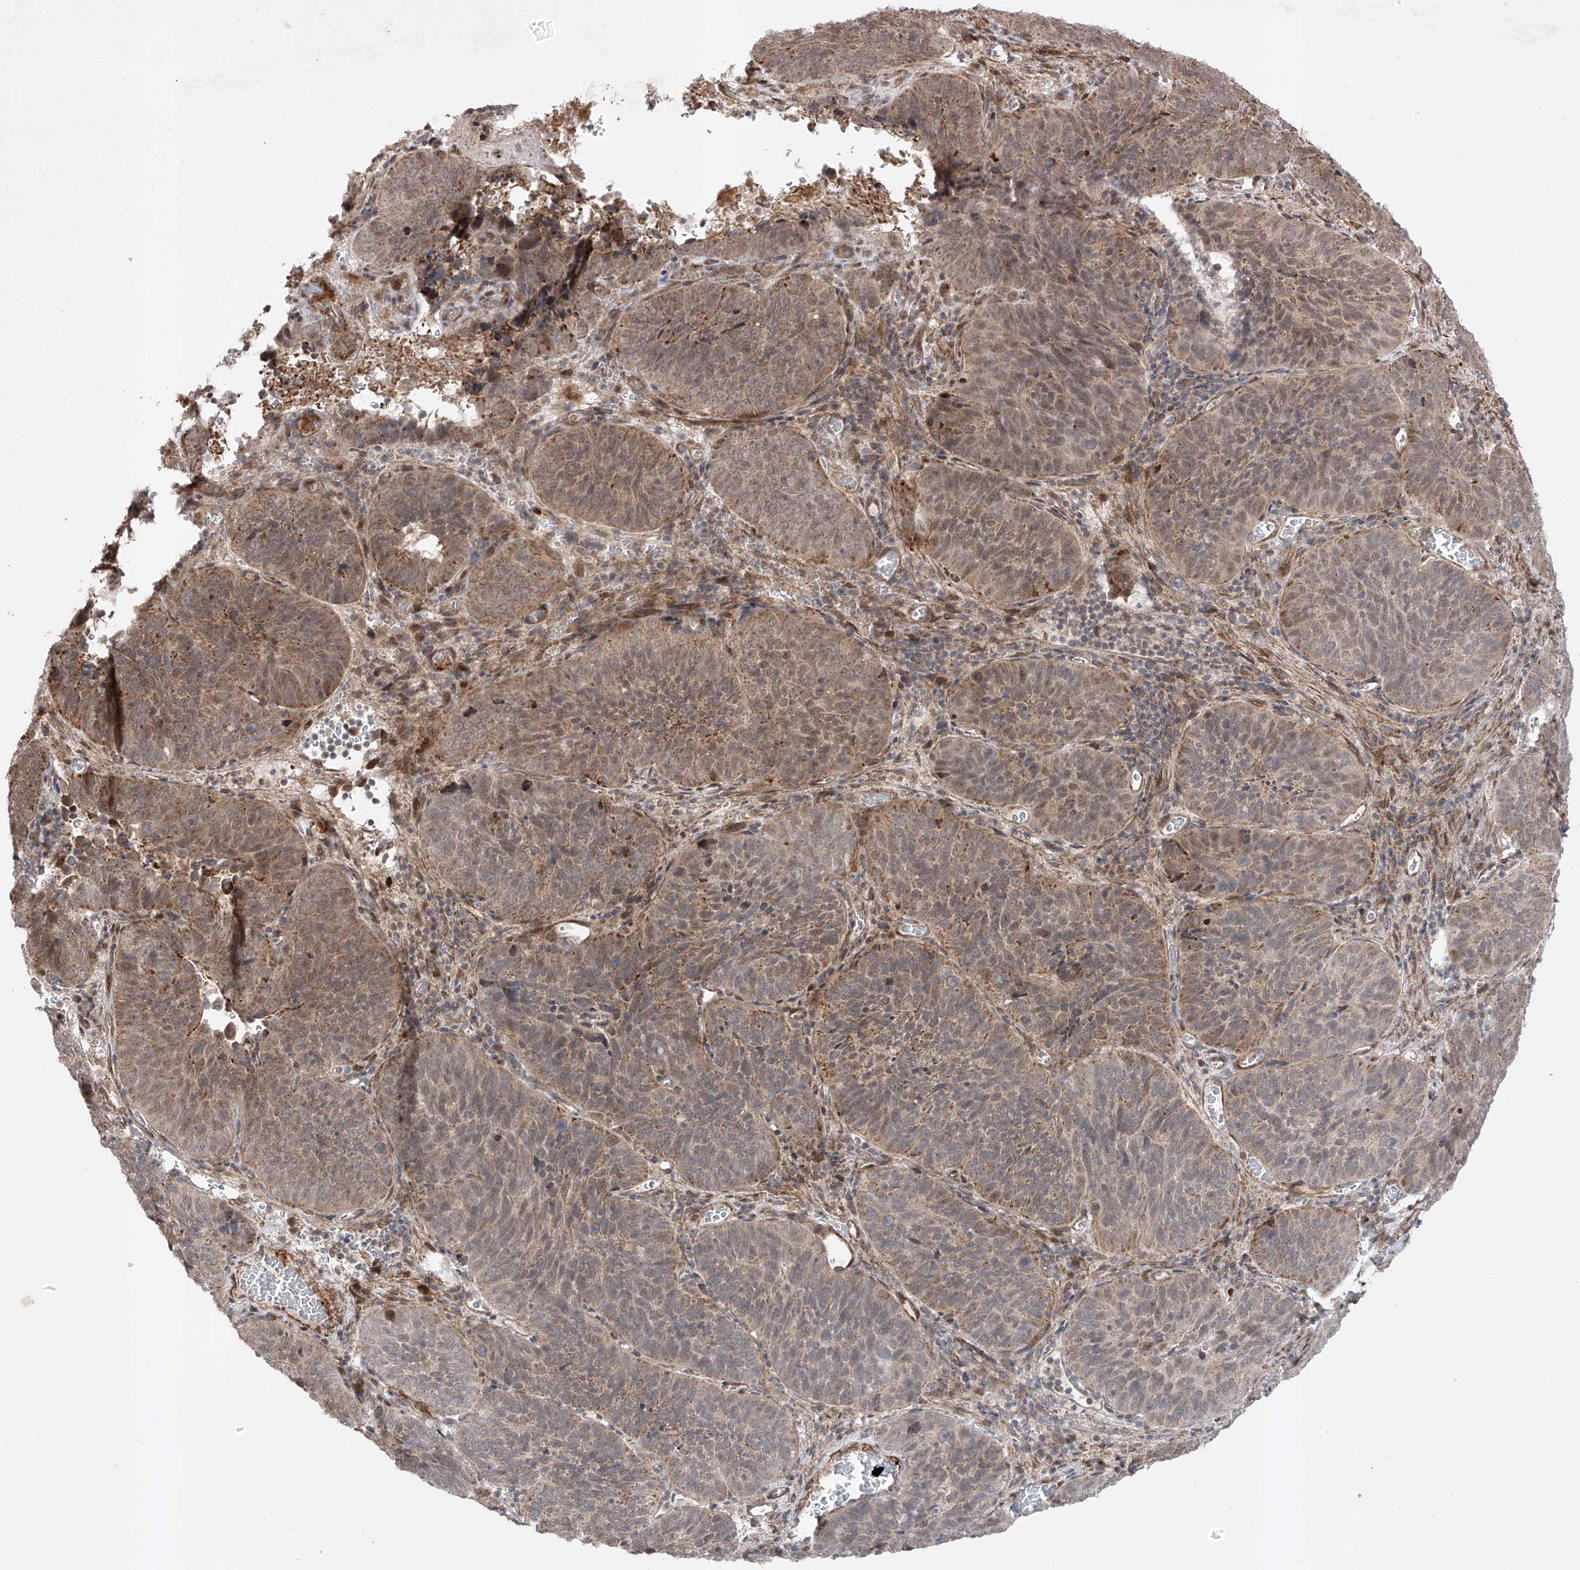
{"staining": {"intensity": "weak", "quantity": ">75%", "location": "cytoplasmic/membranous"}, "tissue": "cervical cancer", "cell_type": "Tumor cells", "image_type": "cancer", "snomed": [{"axis": "morphology", "description": "Squamous cell carcinoma, NOS"}, {"axis": "topography", "description": "Cervix"}], "caption": "A low amount of weak cytoplasmic/membranous expression is appreciated in approximately >75% of tumor cells in cervical squamous cell carcinoma tissue. (DAB IHC, brown staining for protein, blue staining for nuclei).", "gene": "KDM1B", "patient": {"sex": "female", "age": 60}}